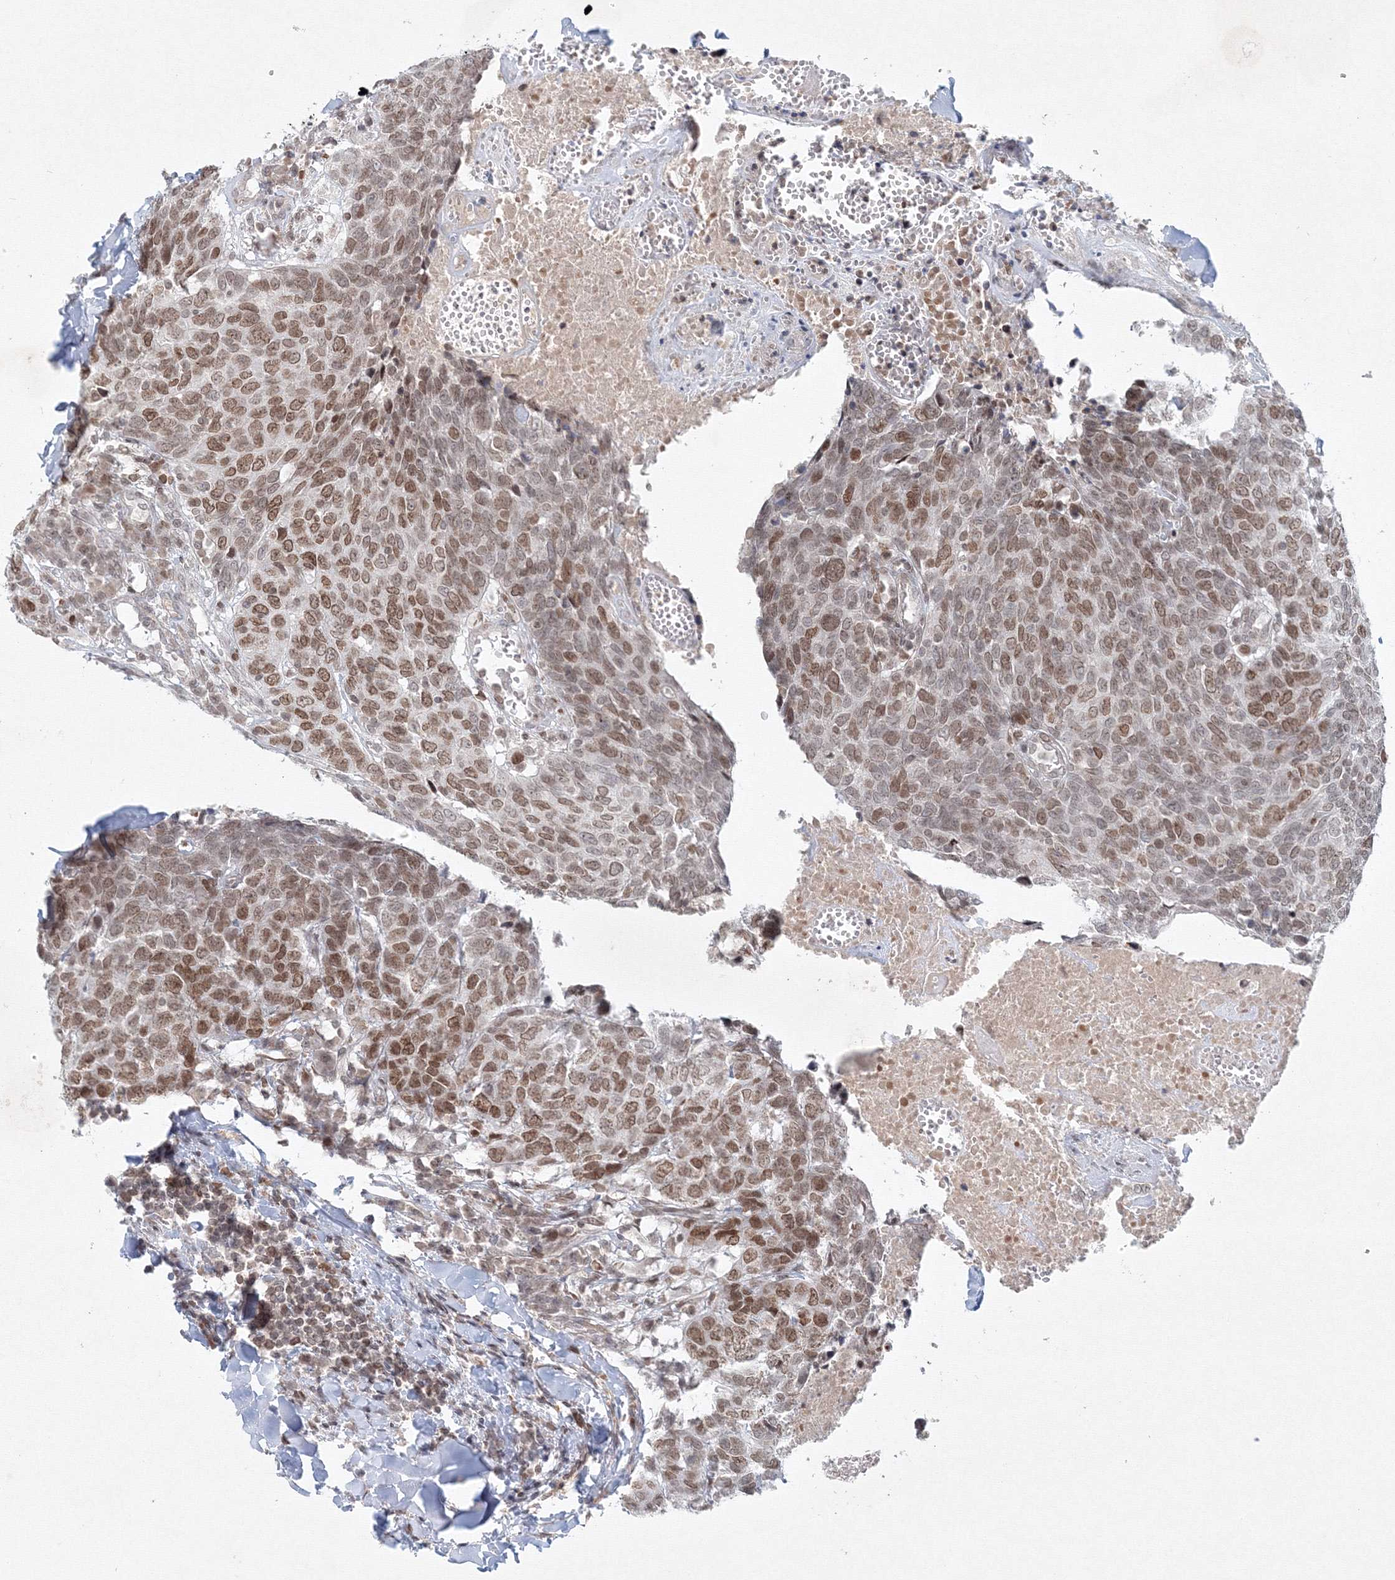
{"staining": {"intensity": "moderate", "quantity": "25%-75%", "location": "nuclear"}, "tissue": "head and neck cancer", "cell_type": "Tumor cells", "image_type": "cancer", "snomed": [{"axis": "morphology", "description": "Squamous cell carcinoma, NOS"}, {"axis": "topography", "description": "Head-Neck"}], "caption": "IHC photomicrograph of neoplastic tissue: head and neck squamous cell carcinoma stained using immunohistochemistry (IHC) shows medium levels of moderate protein expression localized specifically in the nuclear of tumor cells, appearing as a nuclear brown color.", "gene": "KIF4A", "patient": {"sex": "male", "age": 66}}